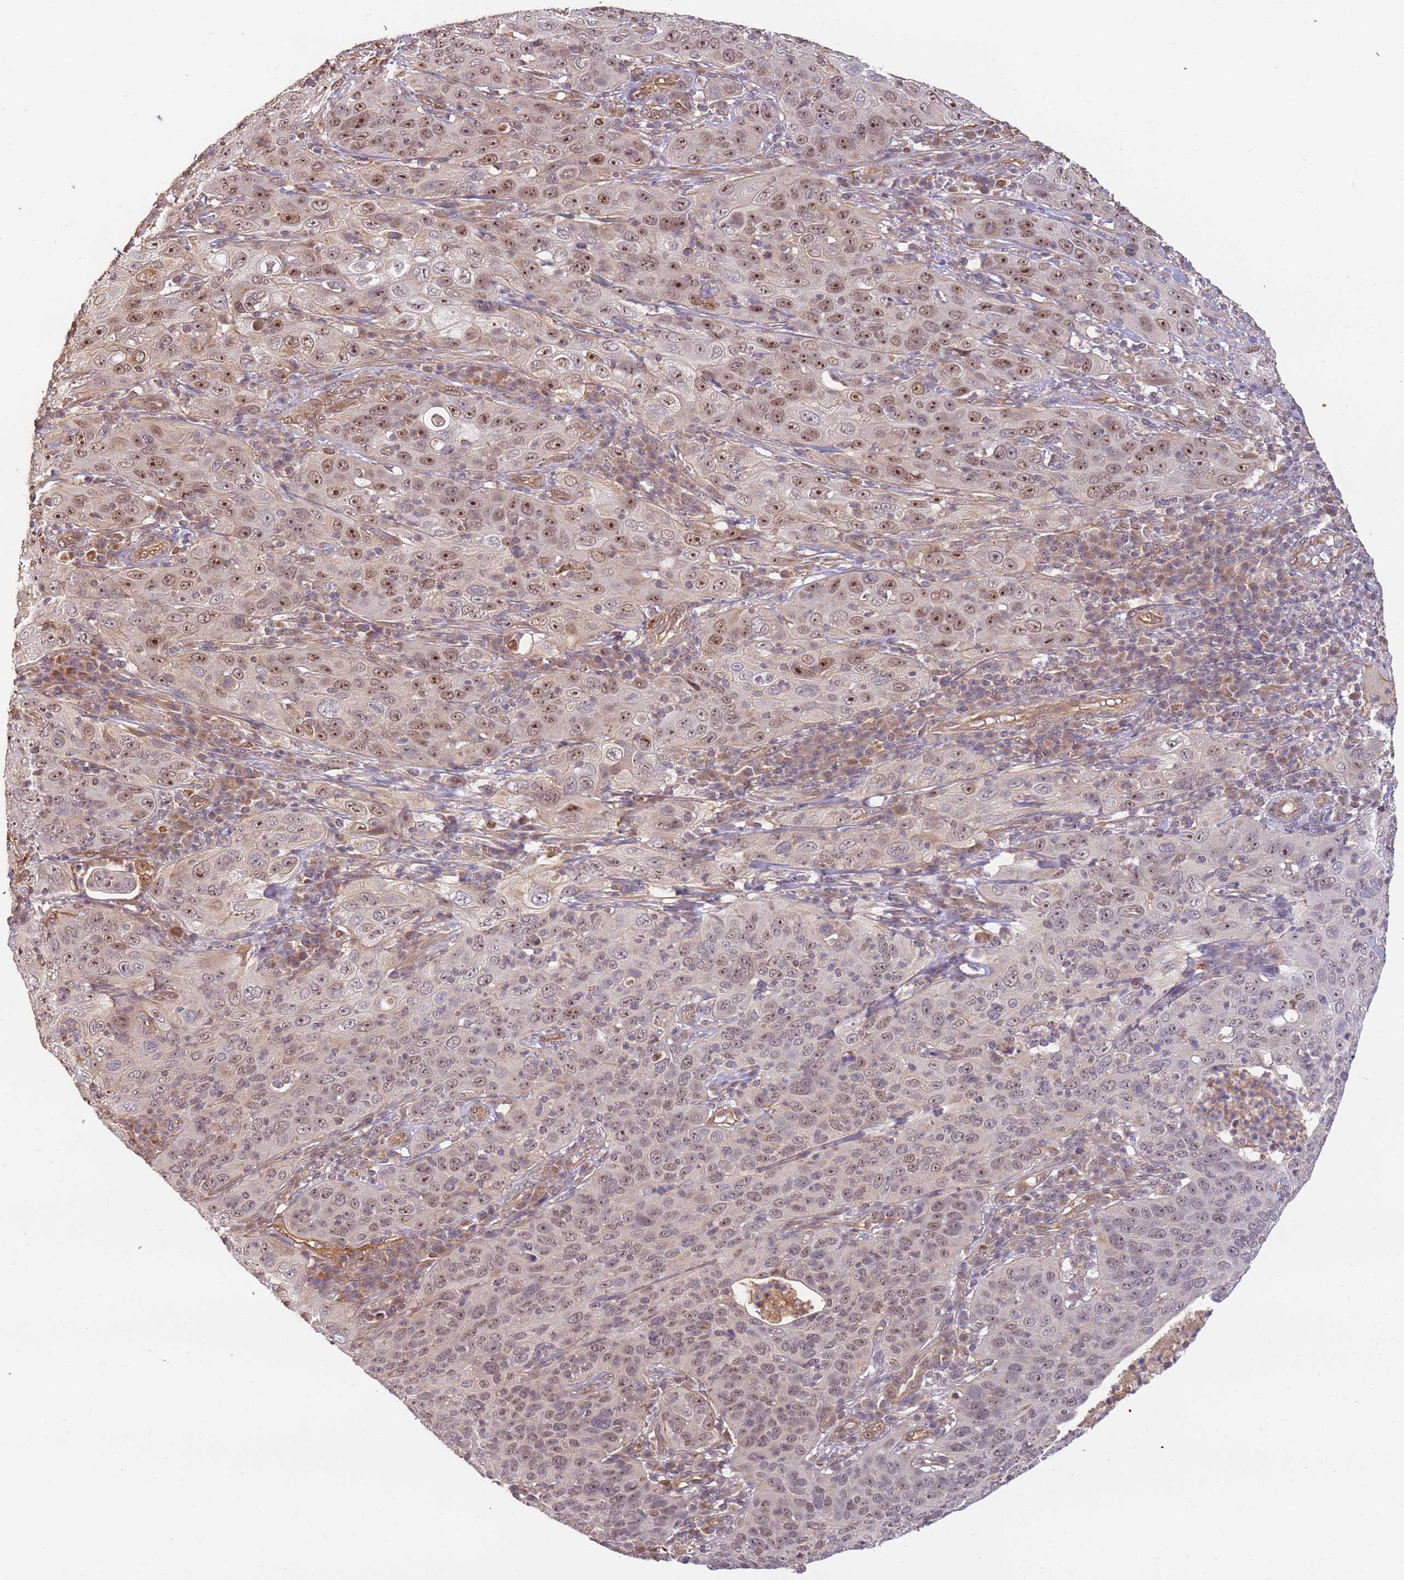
{"staining": {"intensity": "moderate", "quantity": ">75%", "location": "nuclear"}, "tissue": "cervical cancer", "cell_type": "Tumor cells", "image_type": "cancer", "snomed": [{"axis": "morphology", "description": "Squamous cell carcinoma, NOS"}, {"axis": "topography", "description": "Cervix"}], "caption": "Brown immunohistochemical staining in human cervical squamous cell carcinoma reveals moderate nuclear positivity in approximately >75% of tumor cells.", "gene": "SURF2", "patient": {"sex": "female", "age": 36}}